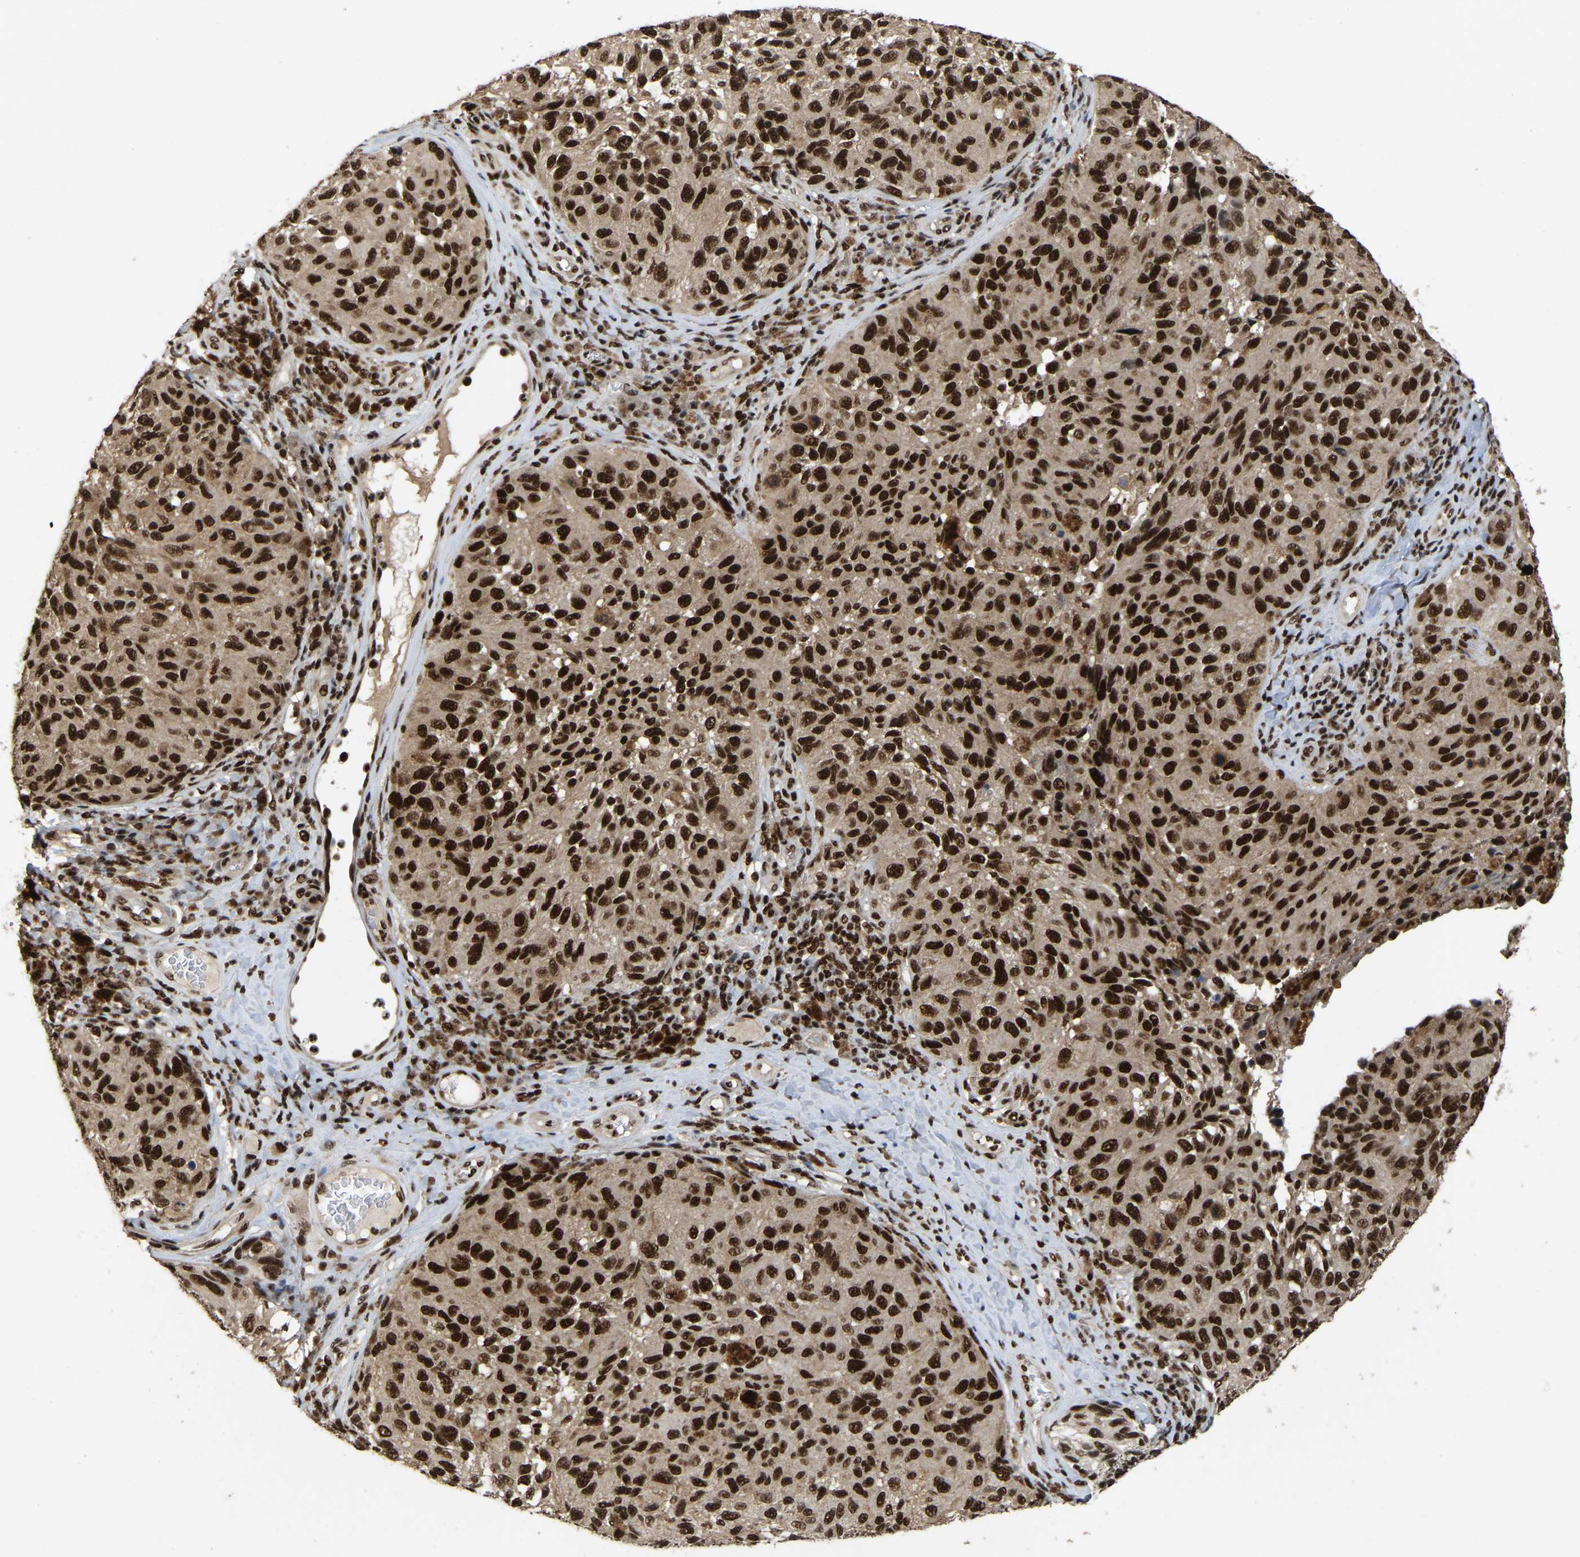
{"staining": {"intensity": "strong", "quantity": ">75%", "location": "nuclear"}, "tissue": "melanoma", "cell_type": "Tumor cells", "image_type": "cancer", "snomed": [{"axis": "morphology", "description": "Malignant melanoma, NOS"}, {"axis": "topography", "description": "Skin"}], "caption": "There is high levels of strong nuclear staining in tumor cells of melanoma, as demonstrated by immunohistochemical staining (brown color).", "gene": "TBL1XR1", "patient": {"sex": "female", "age": 73}}